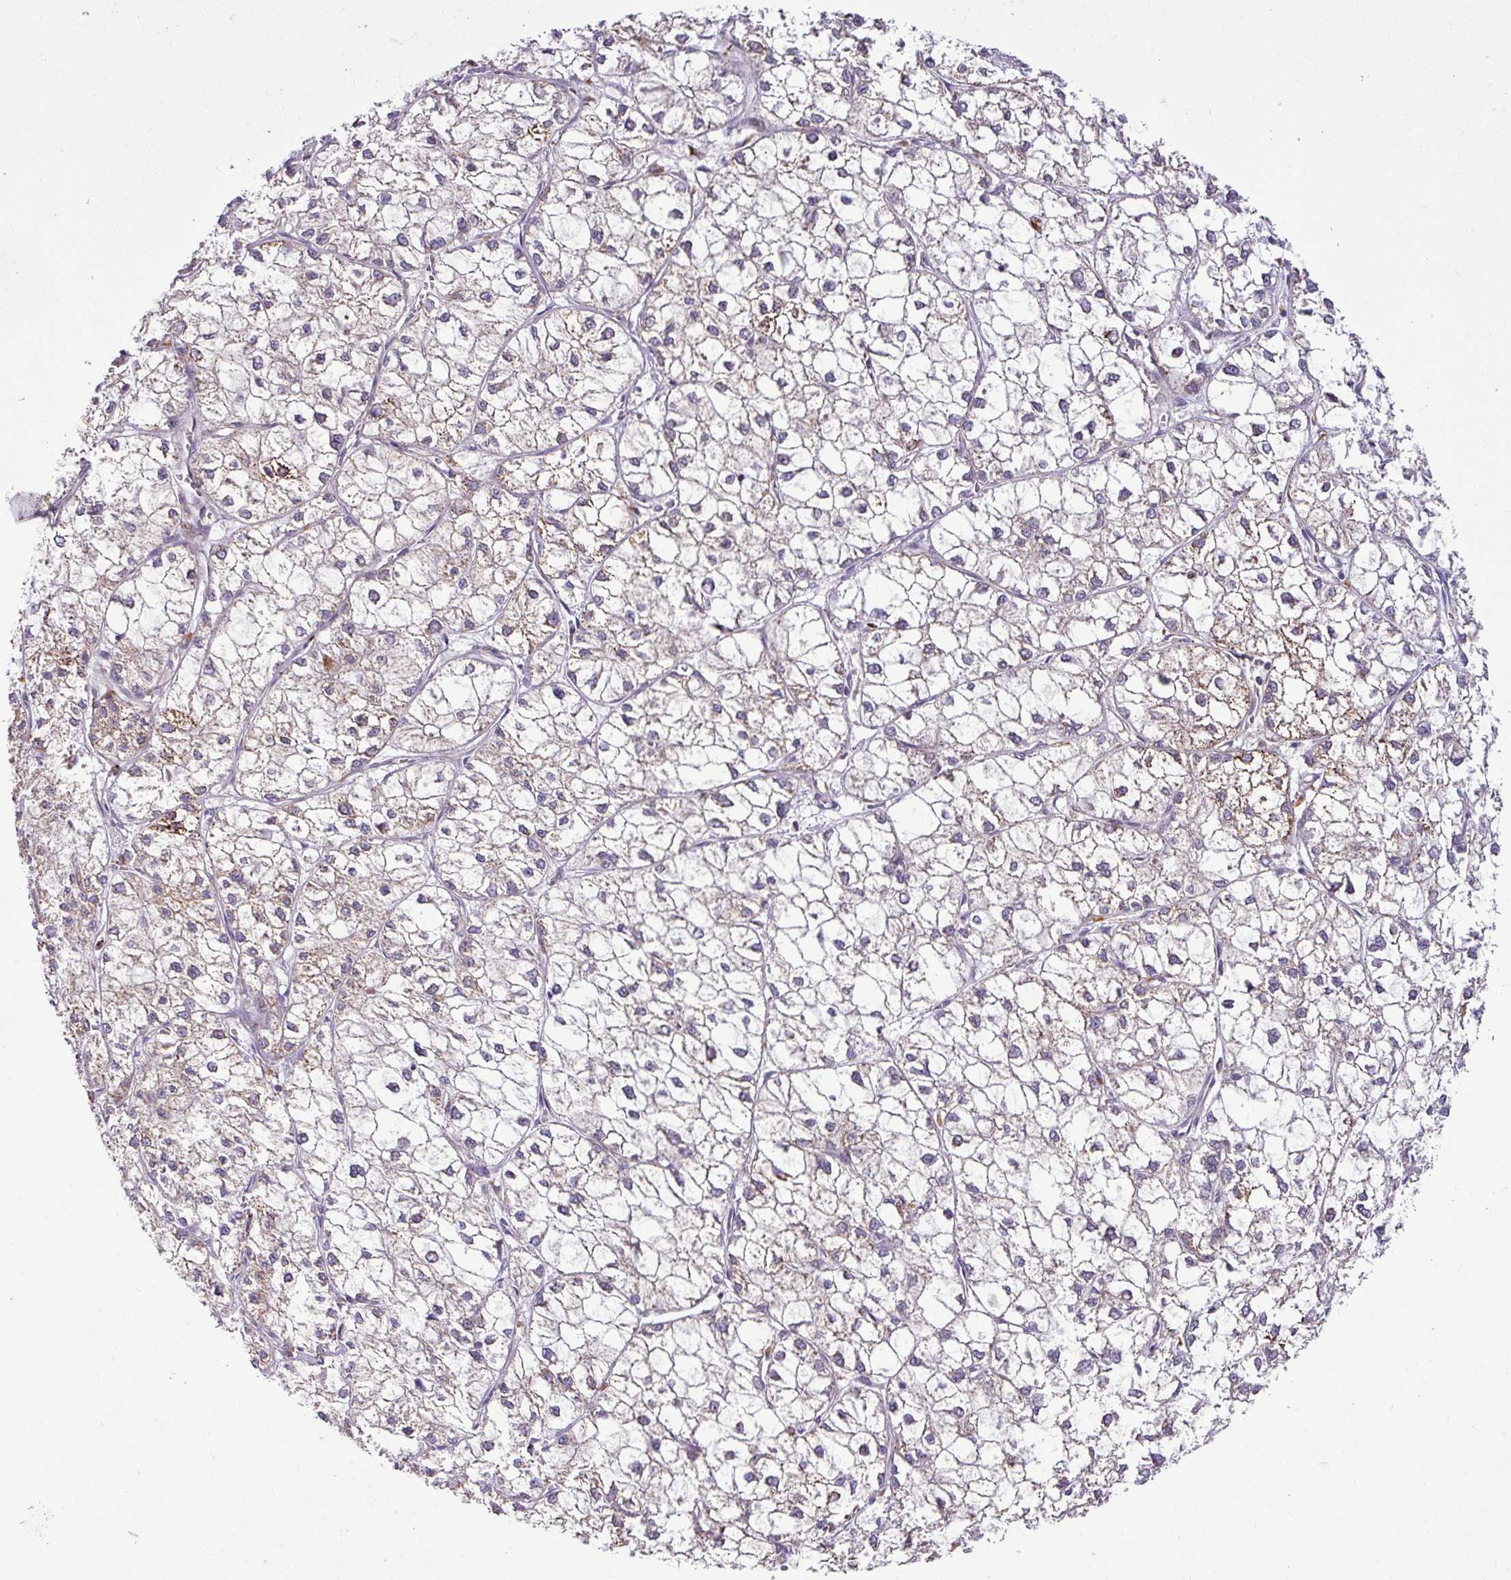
{"staining": {"intensity": "weak", "quantity": "<25%", "location": "cytoplasmic/membranous"}, "tissue": "liver cancer", "cell_type": "Tumor cells", "image_type": "cancer", "snomed": [{"axis": "morphology", "description": "Carcinoma, Hepatocellular, NOS"}, {"axis": "topography", "description": "Liver"}], "caption": "High power microscopy photomicrograph of an immunohistochemistry image of liver hepatocellular carcinoma, revealing no significant expression in tumor cells.", "gene": "SGPP1", "patient": {"sex": "female", "age": 43}}